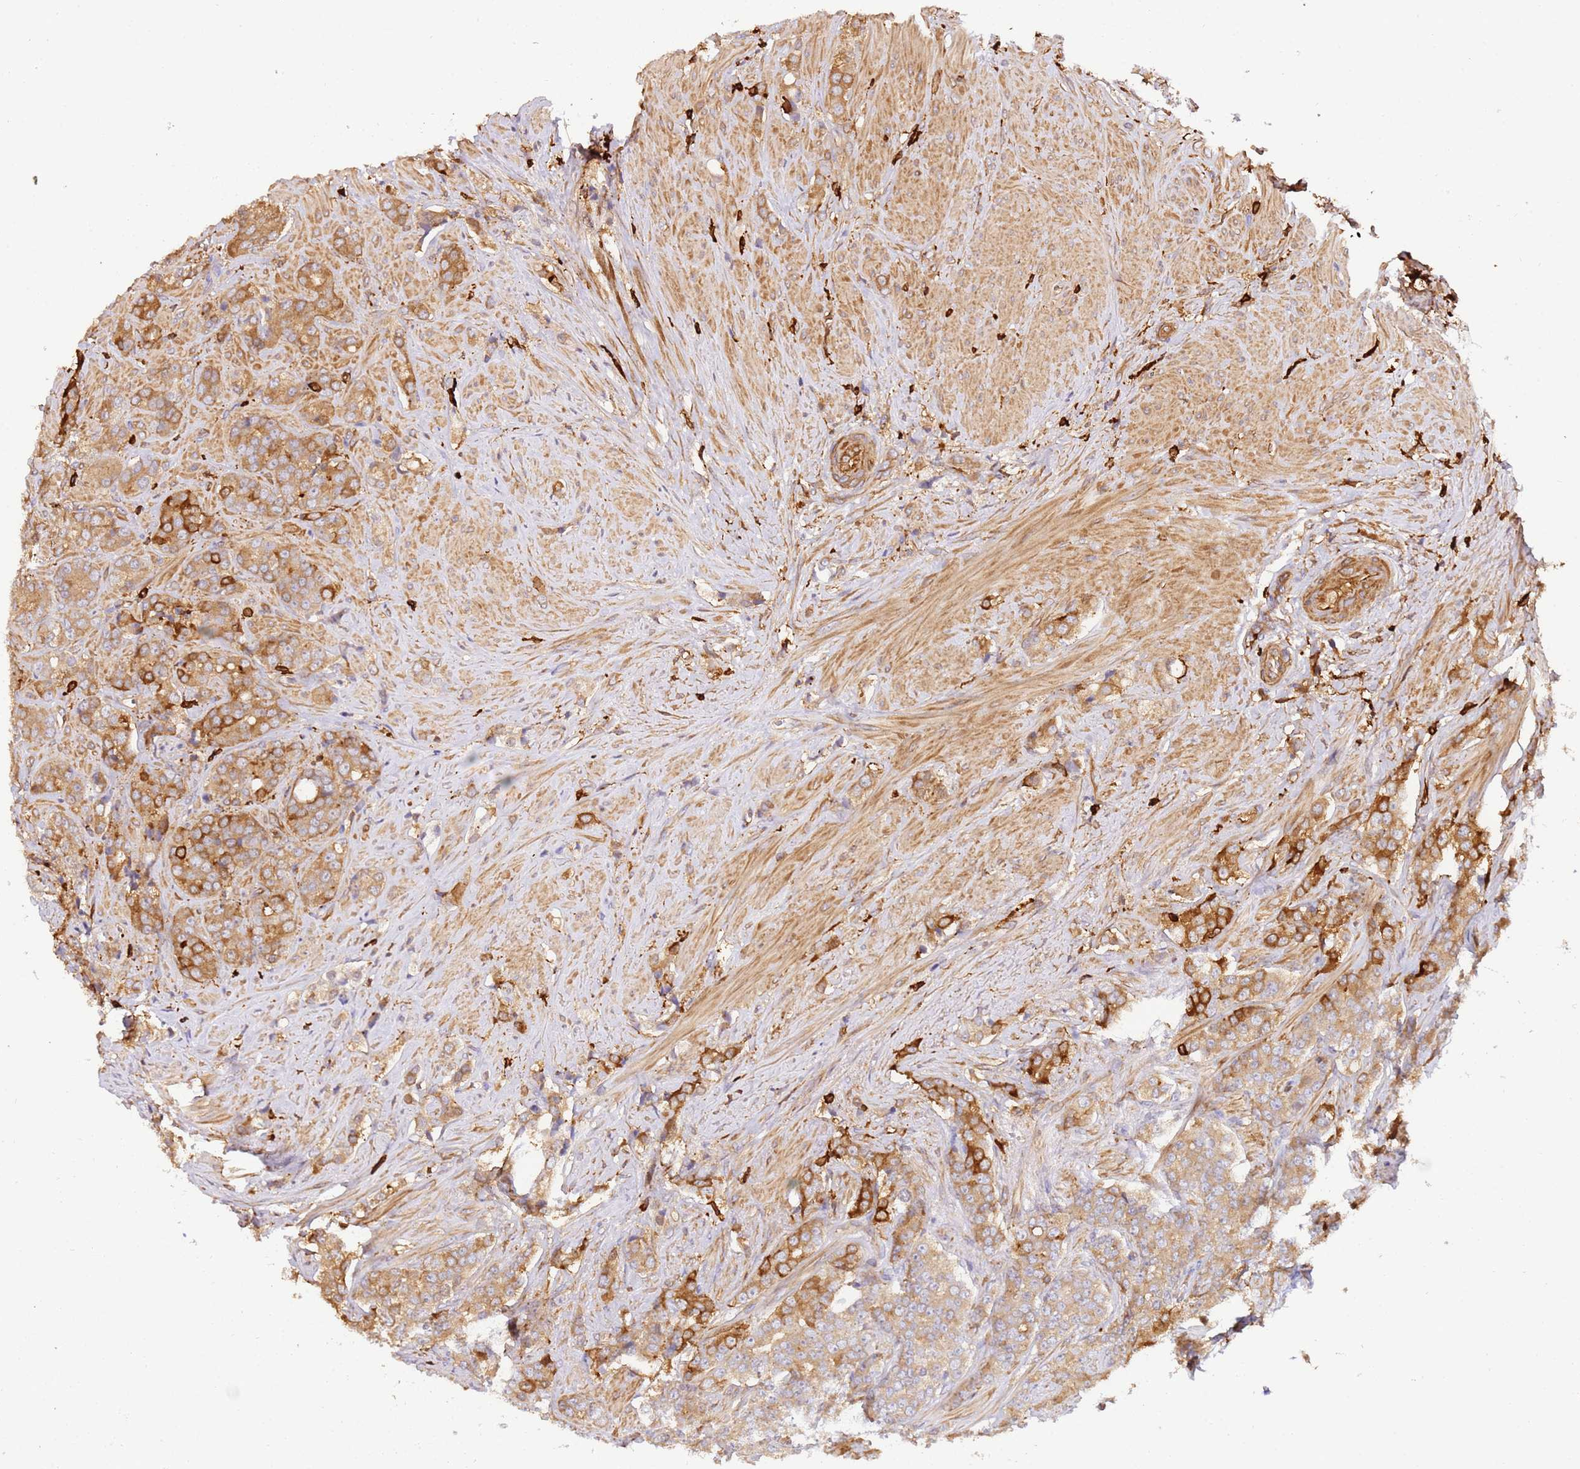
{"staining": {"intensity": "moderate", "quantity": ">75%", "location": "cytoplasmic/membranous"}, "tissue": "prostate cancer", "cell_type": "Tumor cells", "image_type": "cancer", "snomed": [{"axis": "morphology", "description": "Adenocarcinoma, High grade"}, {"axis": "topography", "description": "Prostate"}], "caption": "Immunohistochemical staining of prostate cancer displays medium levels of moderate cytoplasmic/membranous protein expression in approximately >75% of tumor cells.", "gene": "OR6P1", "patient": {"sex": "male", "age": 62}}